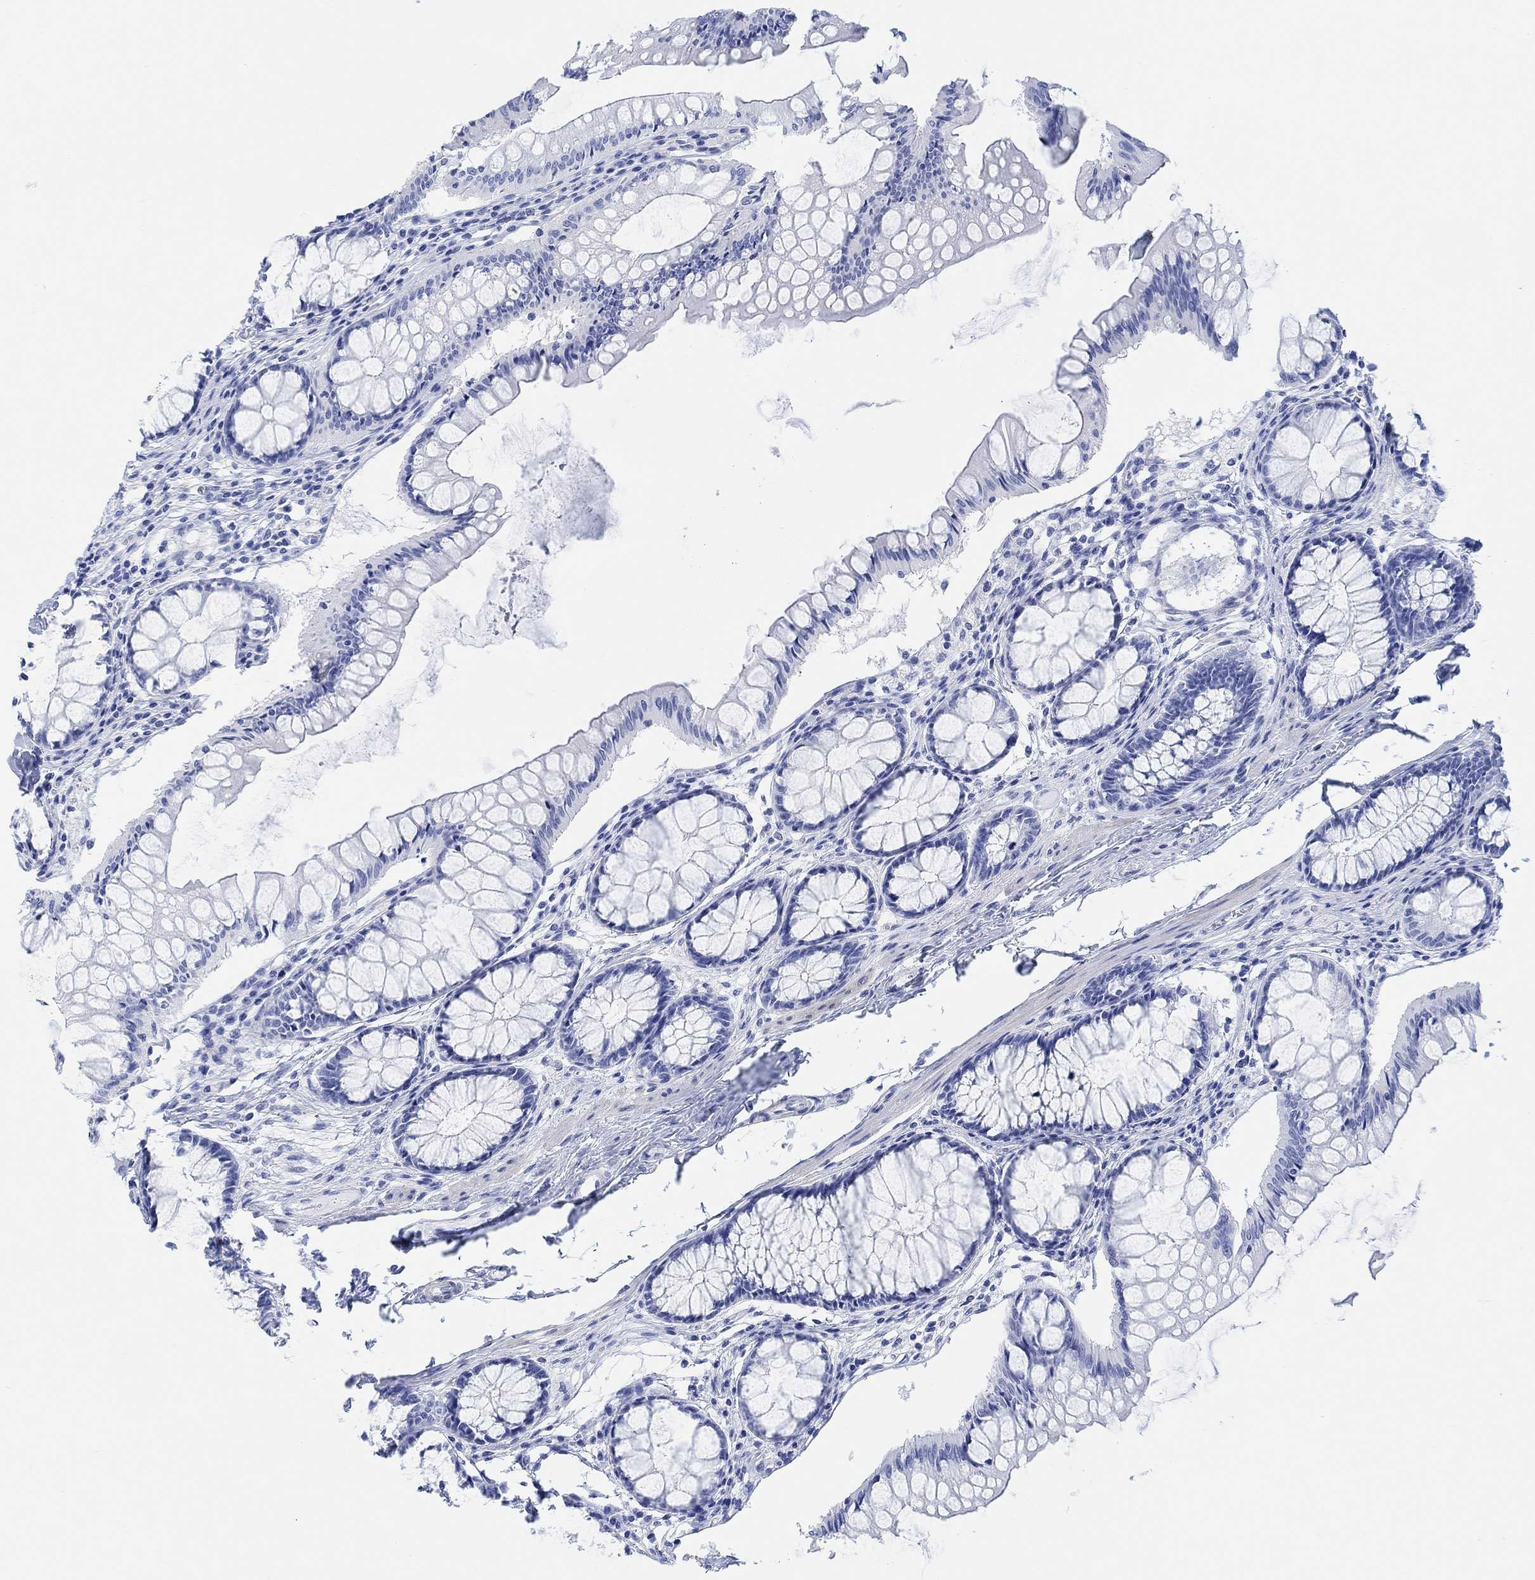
{"staining": {"intensity": "negative", "quantity": "none", "location": "none"}, "tissue": "colon", "cell_type": "Endothelial cells", "image_type": "normal", "snomed": [{"axis": "morphology", "description": "Normal tissue, NOS"}, {"axis": "topography", "description": "Colon"}], "caption": "A high-resolution histopathology image shows immunohistochemistry (IHC) staining of benign colon, which demonstrates no significant staining in endothelial cells.", "gene": "ANKRD33", "patient": {"sex": "female", "age": 65}}